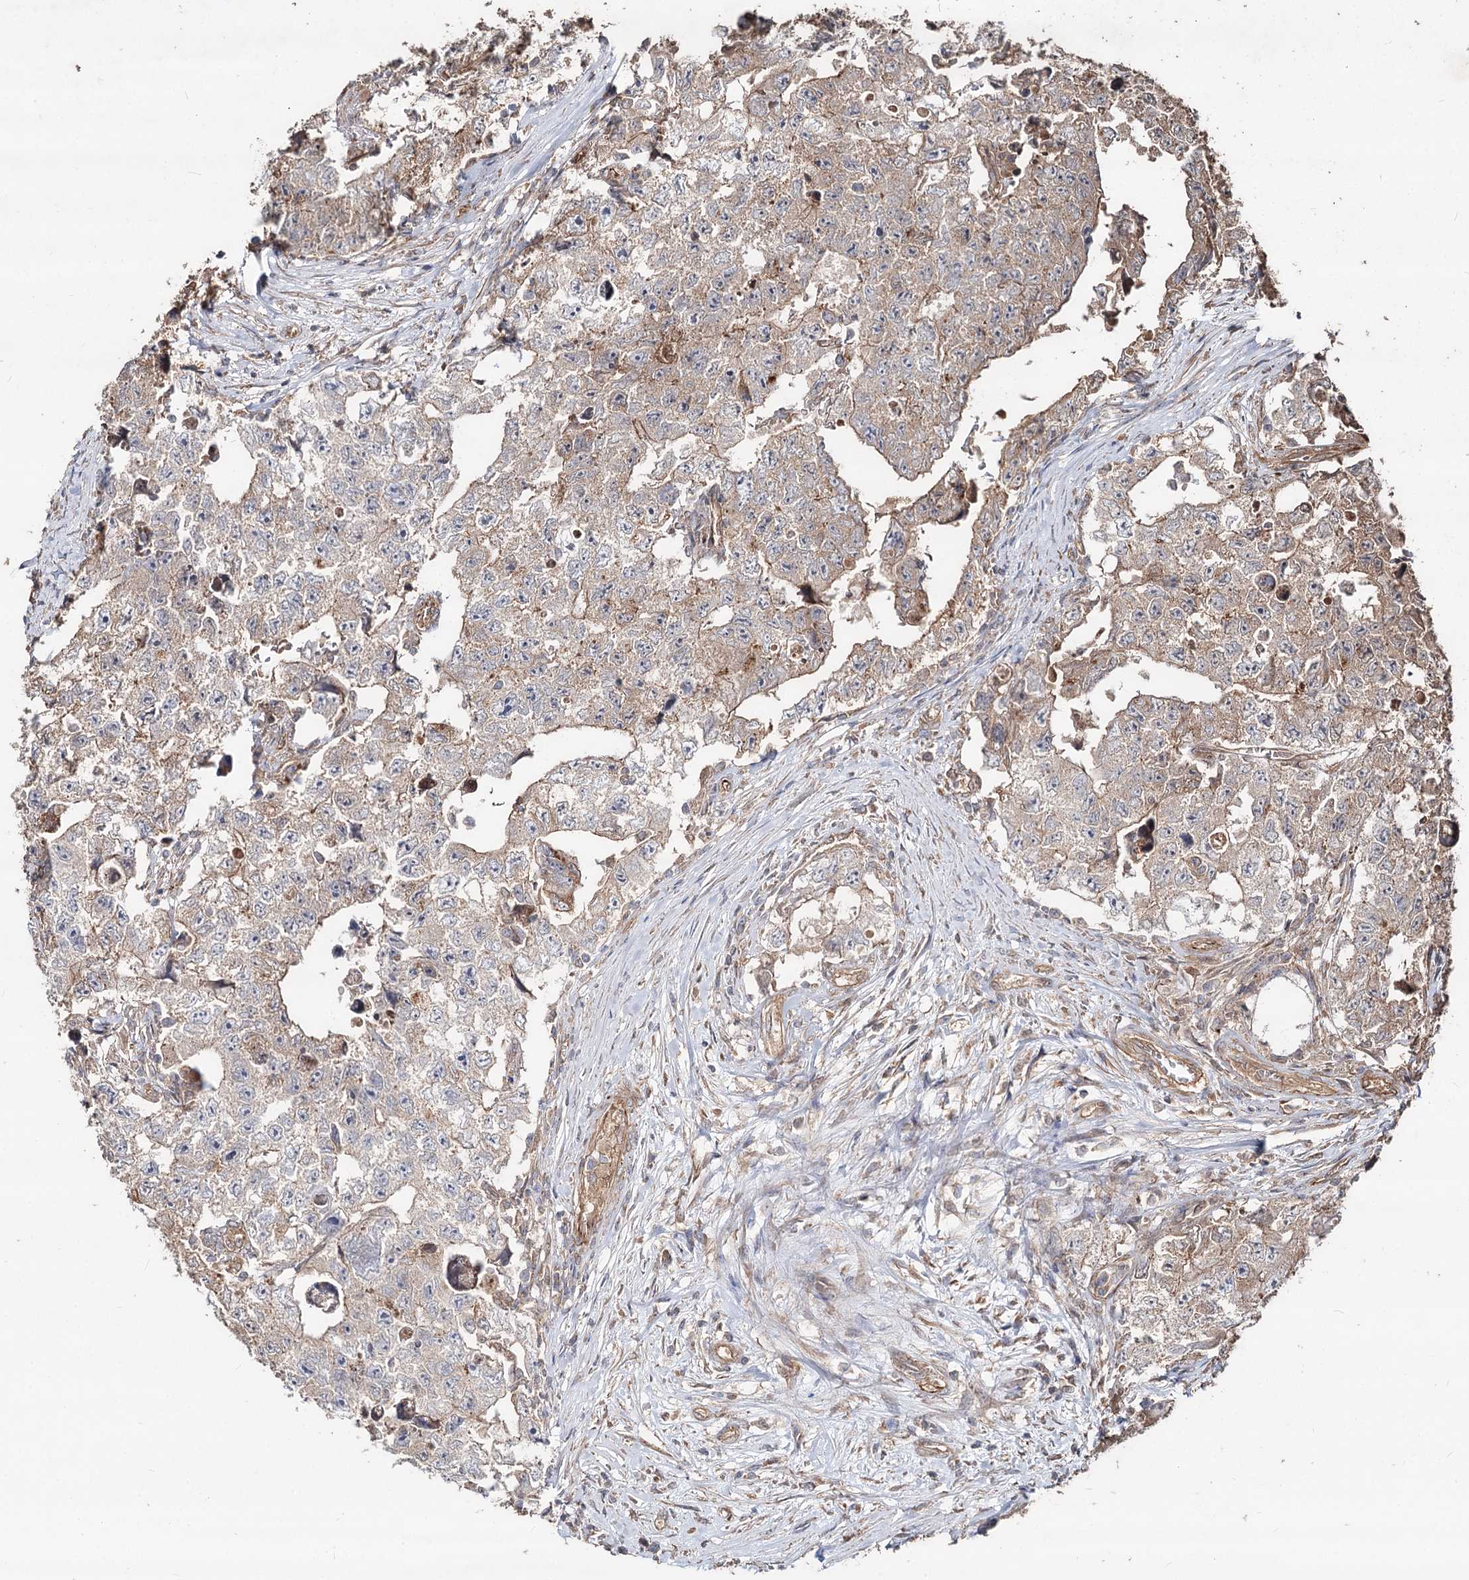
{"staining": {"intensity": "weak", "quantity": "<25%", "location": "cytoplasmic/membranous"}, "tissue": "testis cancer", "cell_type": "Tumor cells", "image_type": "cancer", "snomed": [{"axis": "morphology", "description": "Carcinoma, Embryonal, NOS"}, {"axis": "topography", "description": "Testis"}], "caption": "IHC of human testis cancer exhibits no staining in tumor cells.", "gene": "SPART", "patient": {"sex": "male", "age": 17}}